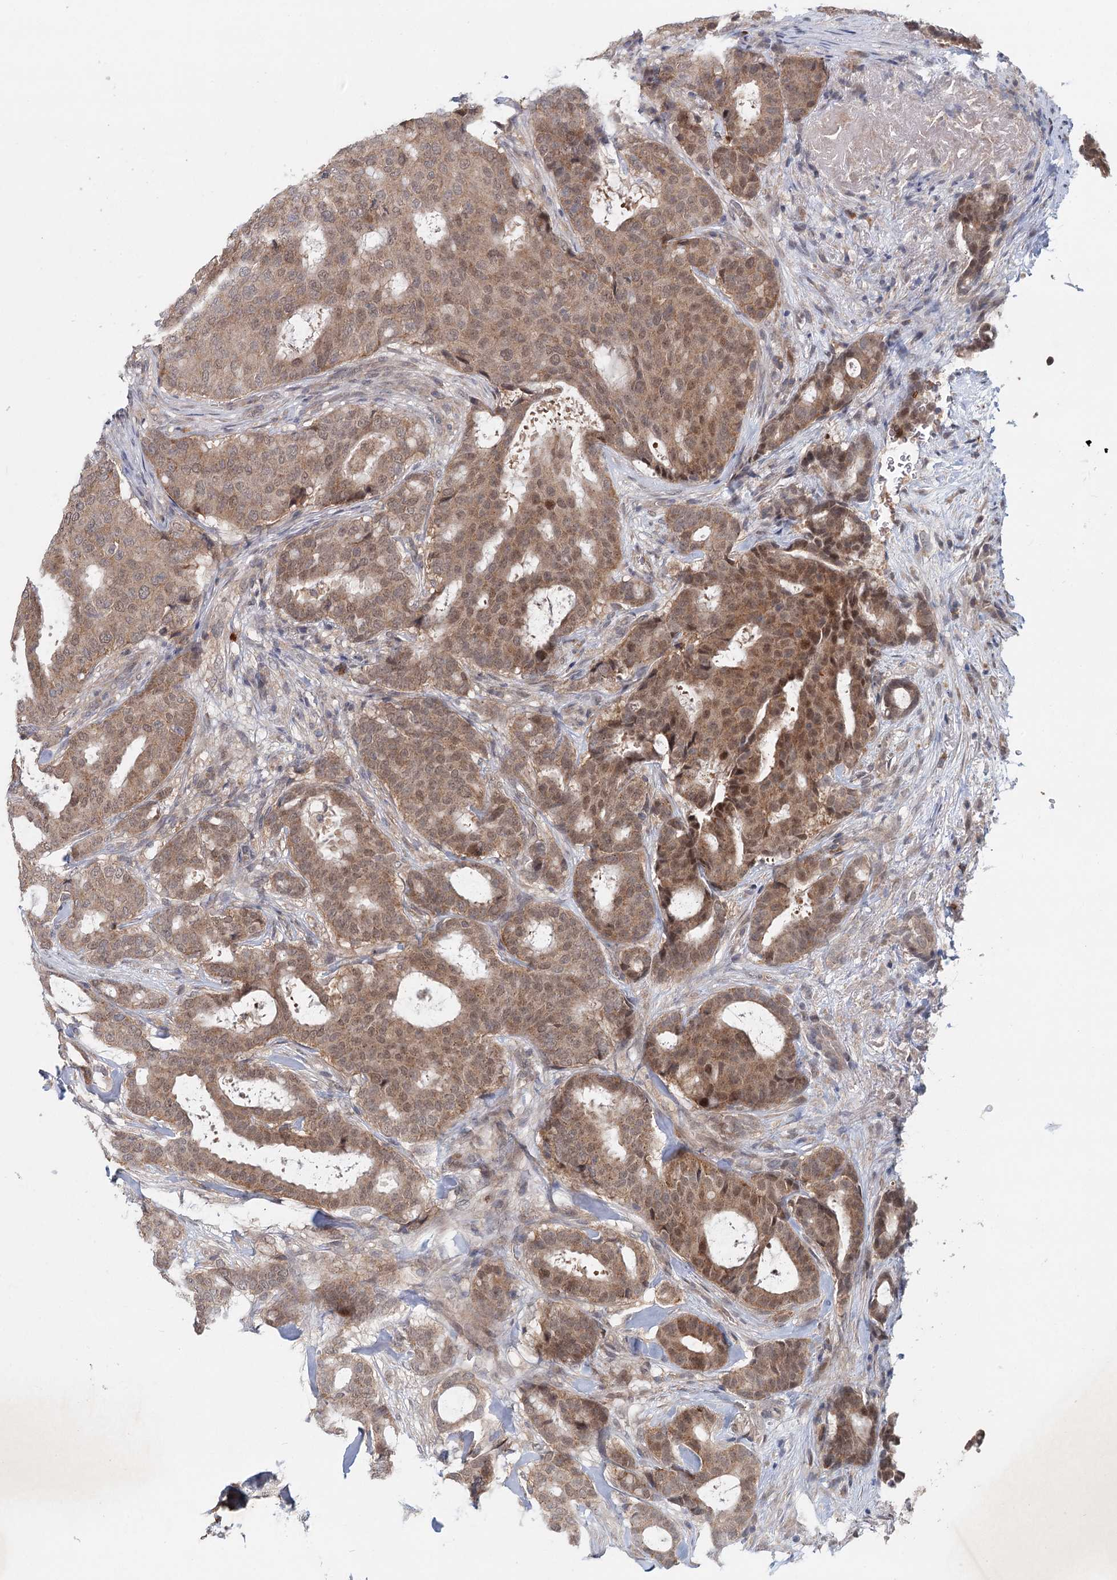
{"staining": {"intensity": "moderate", "quantity": ">75%", "location": "cytoplasmic/membranous"}, "tissue": "breast cancer", "cell_type": "Tumor cells", "image_type": "cancer", "snomed": [{"axis": "morphology", "description": "Duct carcinoma"}, {"axis": "topography", "description": "Breast"}], "caption": "Human breast intraductal carcinoma stained with a brown dye displays moderate cytoplasmic/membranous positive positivity in about >75% of tumor cells.", "gene": "AP3B1", "patient": {"sex": "female", "age": 75}}